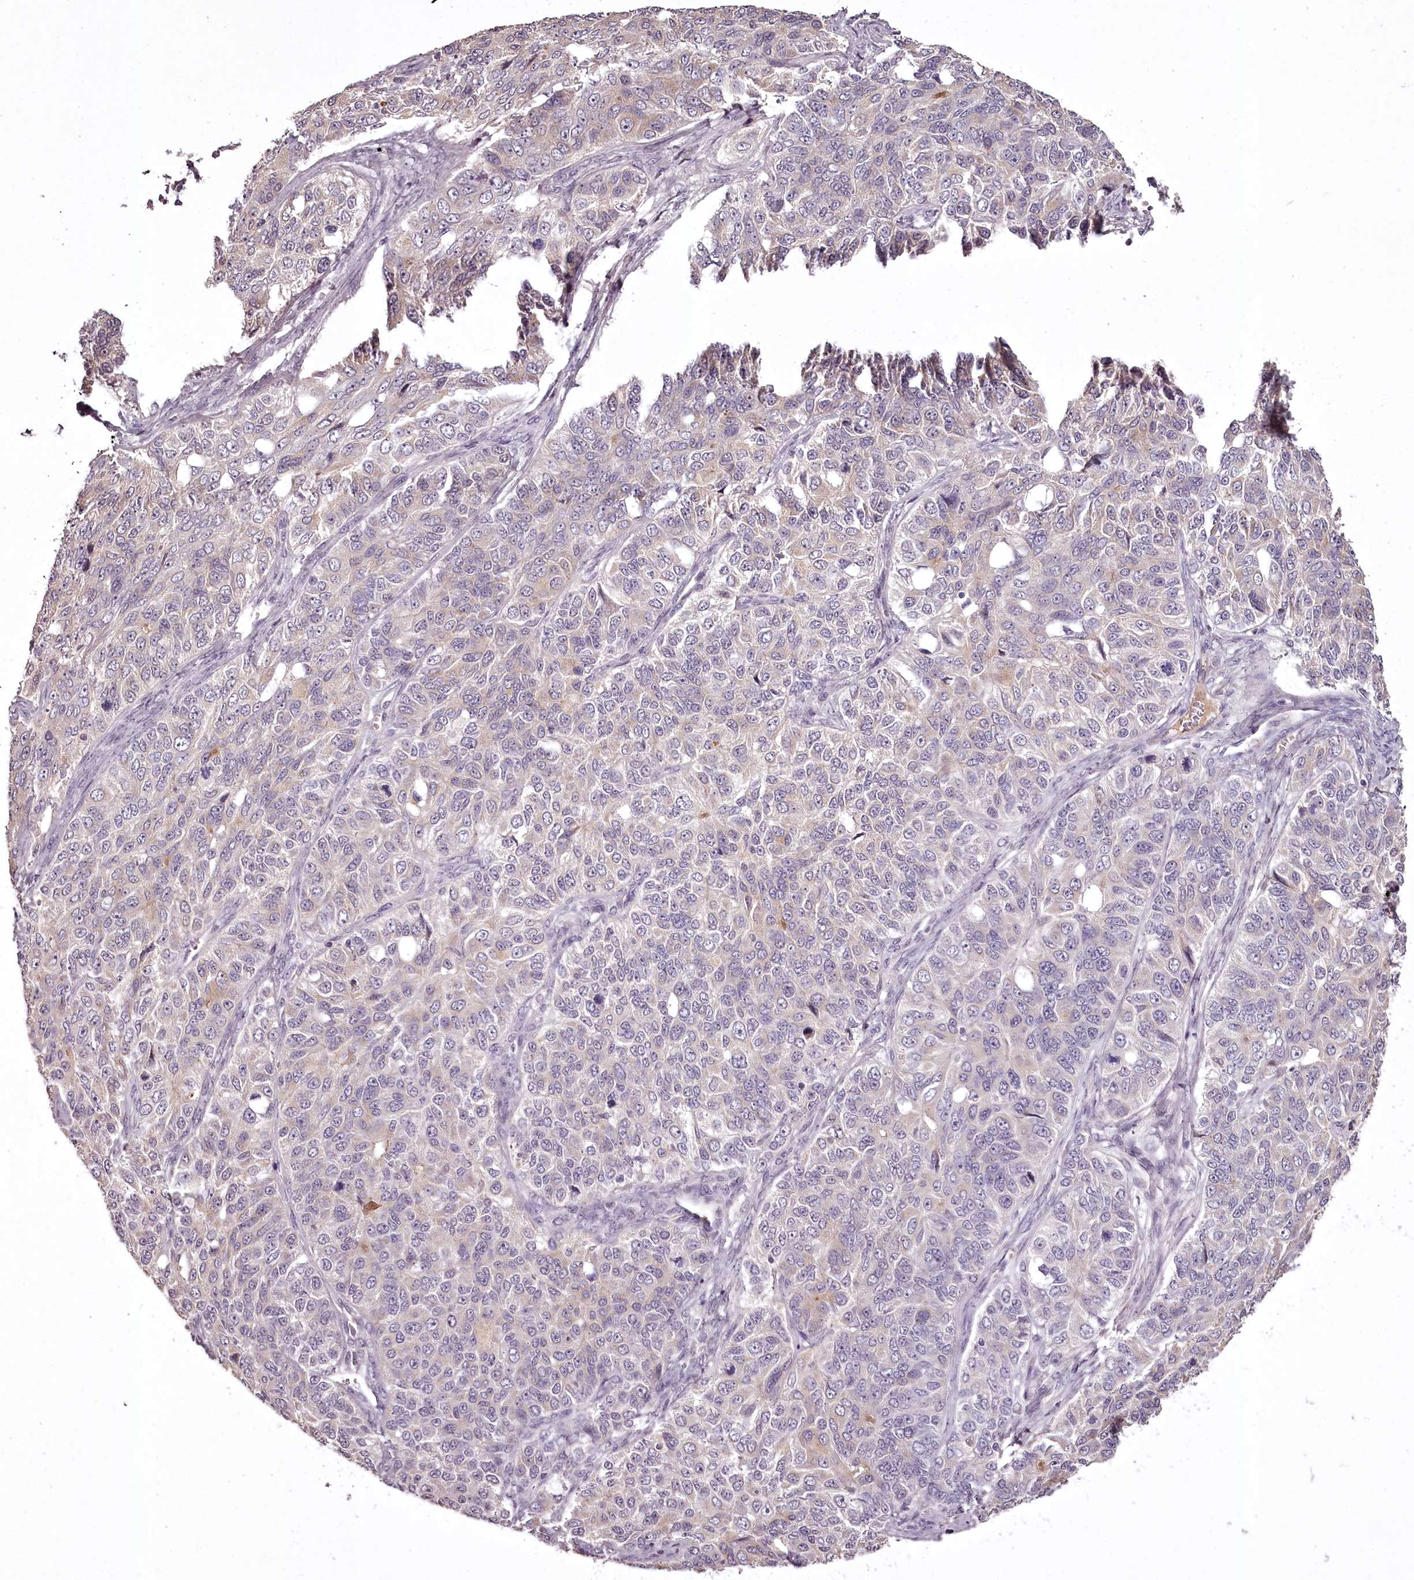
{"staining": {"intensity": "weak", "quantity": "<25%", "location": "cytoplasmic/membranous"}, "tissue": "ovarian cancer", "cell_type": "Tumor cells", "image_type": "cancer", "snomed": [{"axis": "morphology", "description": "Carcinoma, endometroid"}, {"axis": "topography", "description": "Ovary"}], "caption": "Photomicrograph shows no significant protein staining in tumor cells of ovarian cancer (endometroid carcinoma).", "gene": "RBMXL2", "patient": {"sex": "female", "age": 51}}